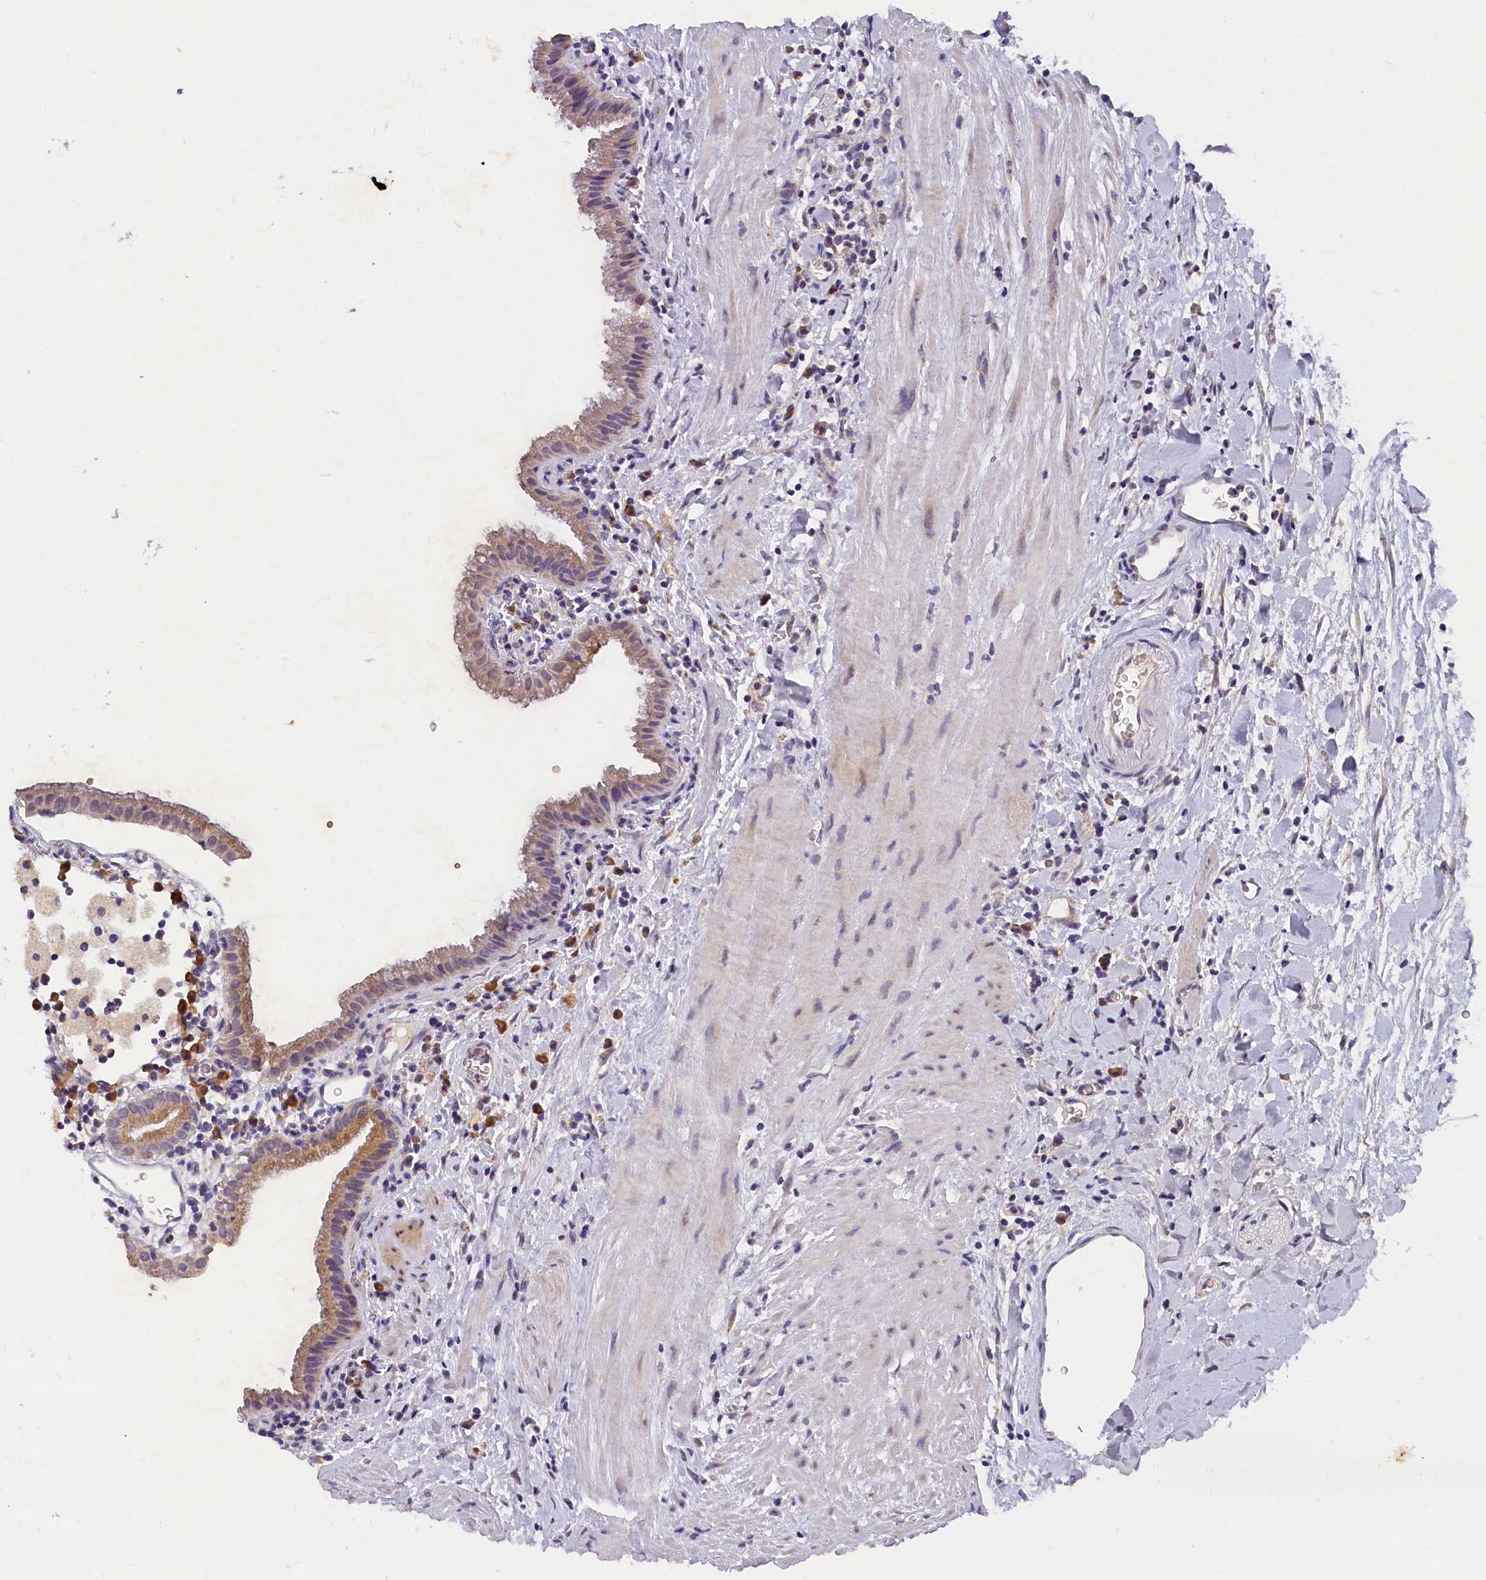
{"staining": {"intensity": "moderate", "quantity": "25%-75%", "location": "cytoplasmic/membranous"}, "tissue": "gallbladder", "cell_type": "Glandular cells", "image_type": "normal", "snomed": [{"axis": "morphology", "description": "Normal tissue, NOS"}, {"axis": "topography", "description": "Gallbladder"}], "caption": "Gallbladder stained for a protein (brown) reveals moderate cytoplasmic/membranous positive positivity in approximately 25%-75% of glandular cells.", "gene": "ST7L", "patient": {"sex": "male", "age": 78}}